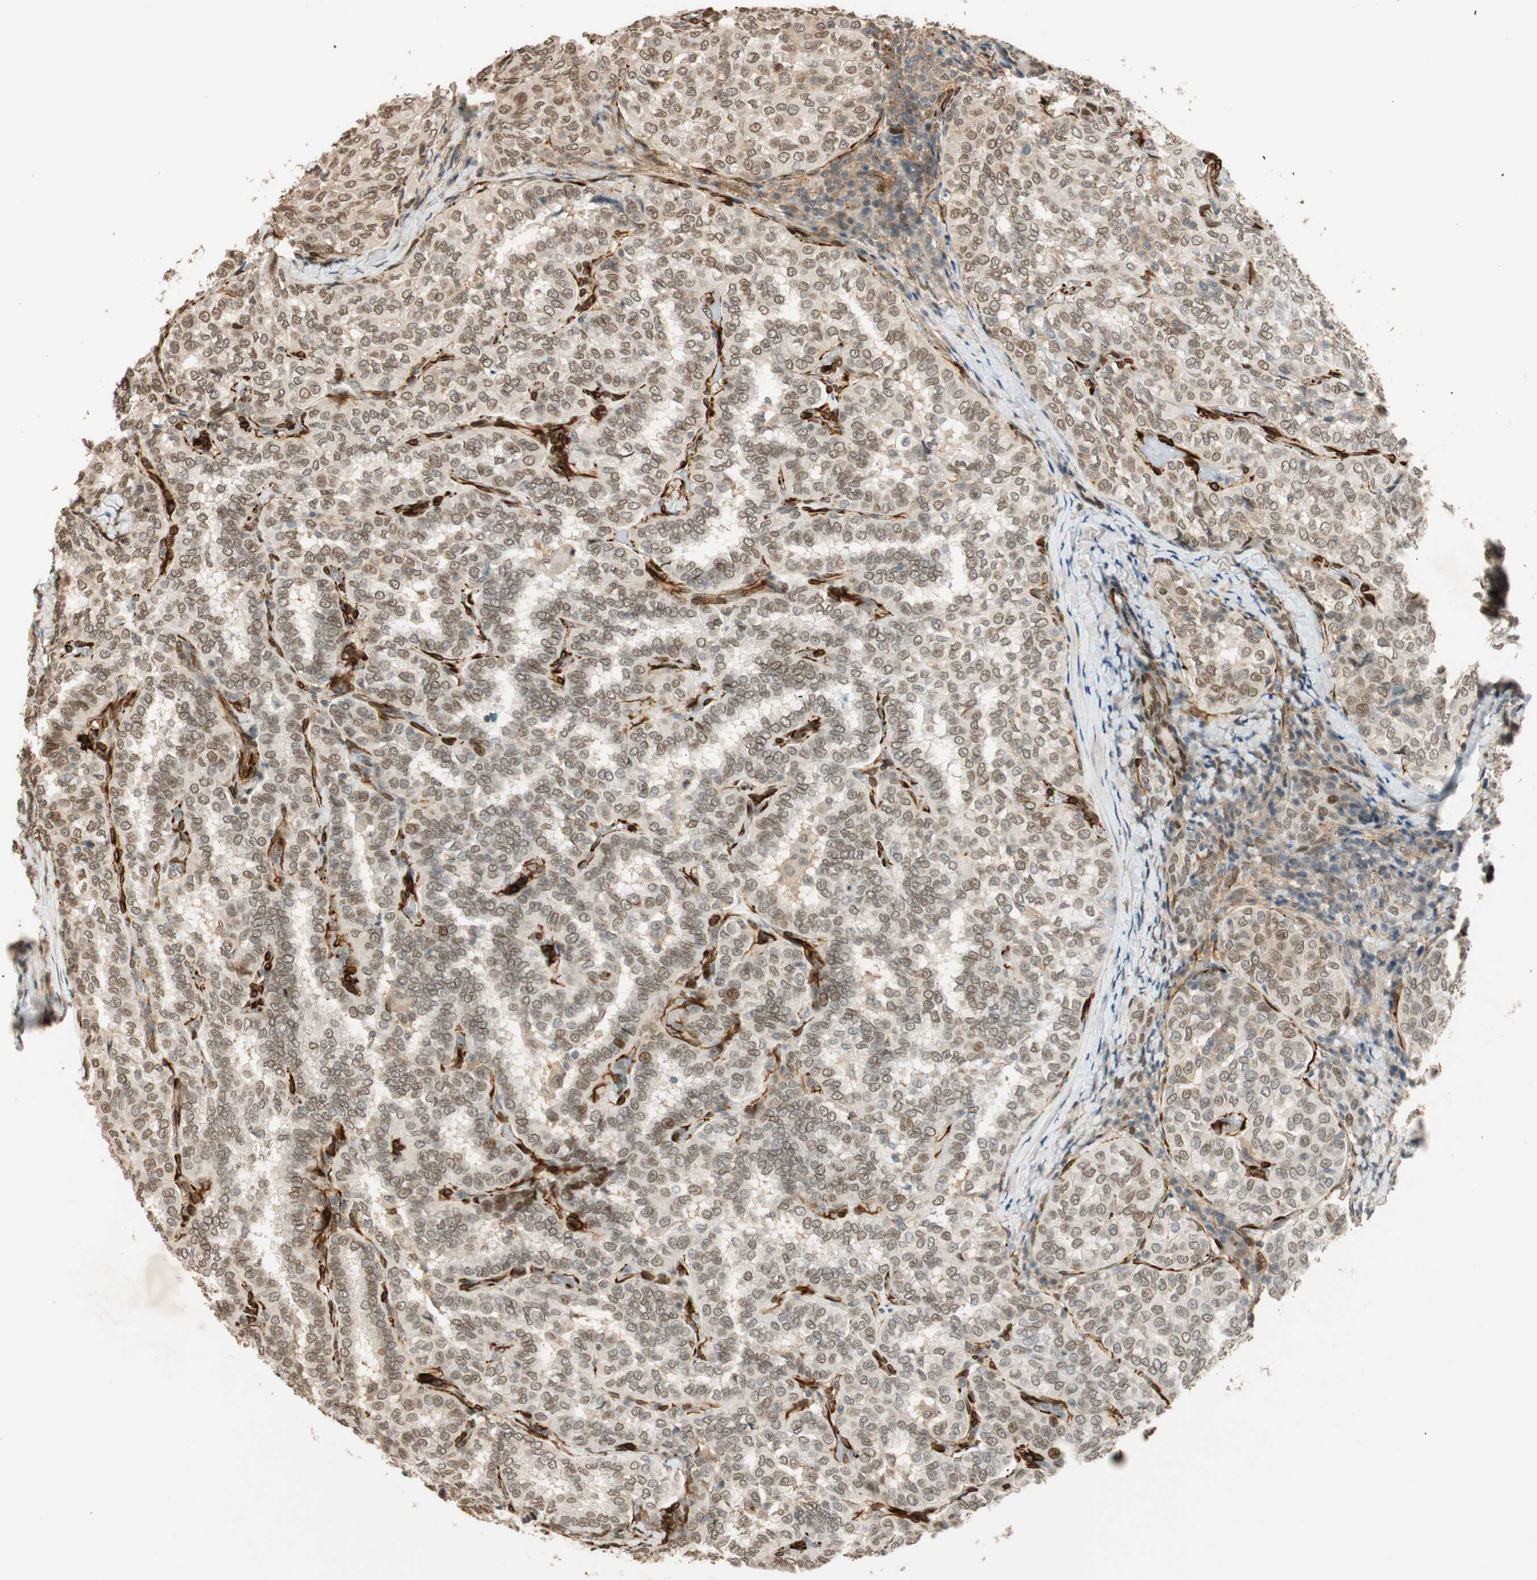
{"staining": {"intensity": "negative", "quantity": "none", "location": "none"}, "tissue": "thyroid cancer", "cell_type": "Tumor cells", "image_type": "cancer", "snomed": [{"axis": "morphology", "description": "Normal tissue, NOS"}, {"axis": "morphology", "description": "Papillary adenocarcinoma, NOS"}, {"axis": "topography", "description": "Thyroid gland"}], "caption": "Immunohistochemistry of thyroid cancer shows no expression in tumor cells. Brightfield microscopy of immunohistochemistry stained with DAB (brown) and hematoxylin (blue), captured at high magnification.", "gene": "NES", "patient": {"sex": "female", "age": 30}}